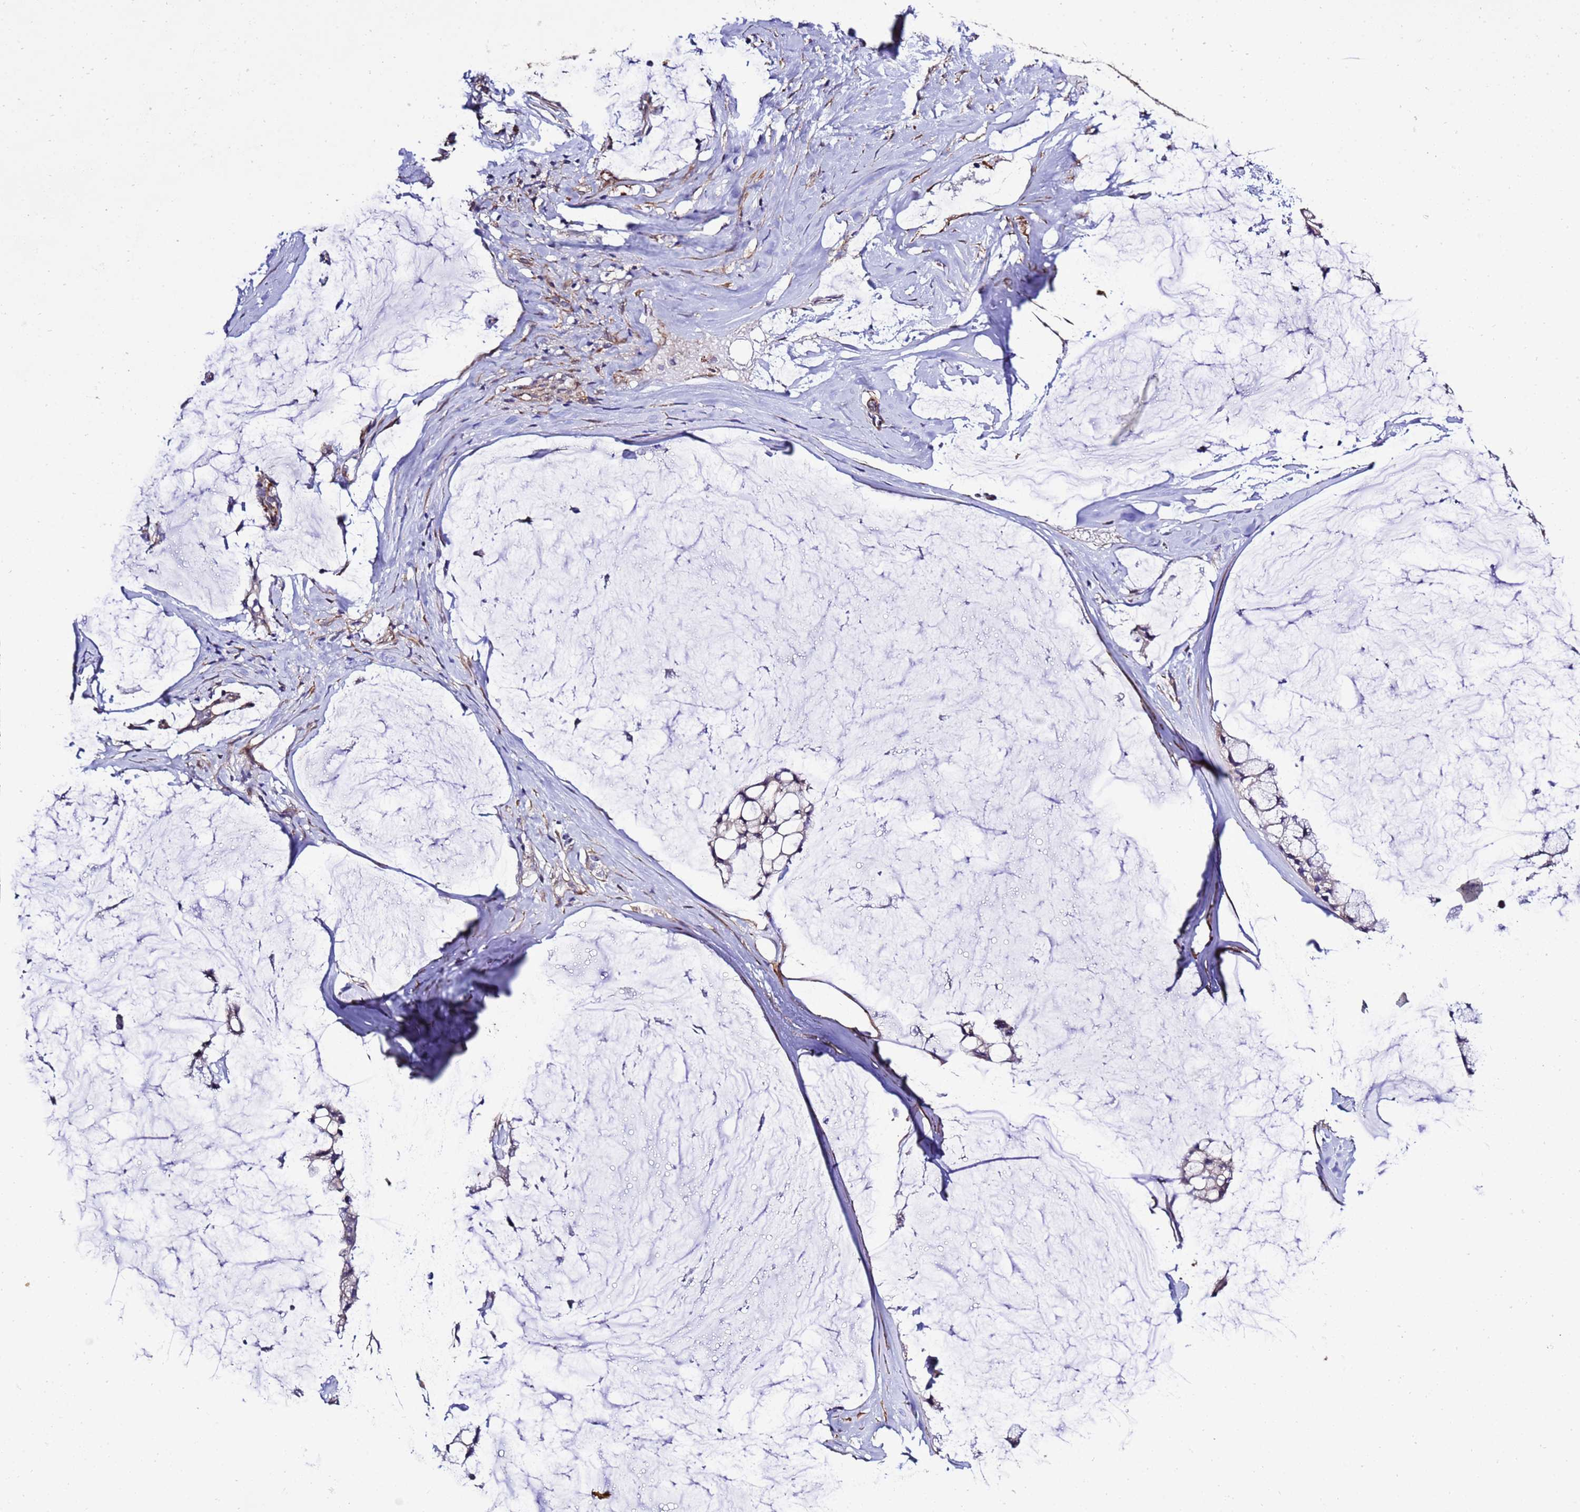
{"staining": {"intensity": "weak", "quantity": "<25%", "location": "cytoplasmic/membranous"}, "tissue": "ovarian cancer", "cell_type": "Tumor cells", "image_type": "cancer", "snomed": [{"axis": "morphology", "description": "Cystadenocarcinoma, mucinous, NOS"}, {"axis": "topography", "description": "Ovary"}], "caption": "Protein analysis of ovarian cancer (mucinous cystadenocarcinoma) demonstrates no significant staining in tumor cells.", "gene": "GZF1", "patient": {"sex": "female", "age": 39}}